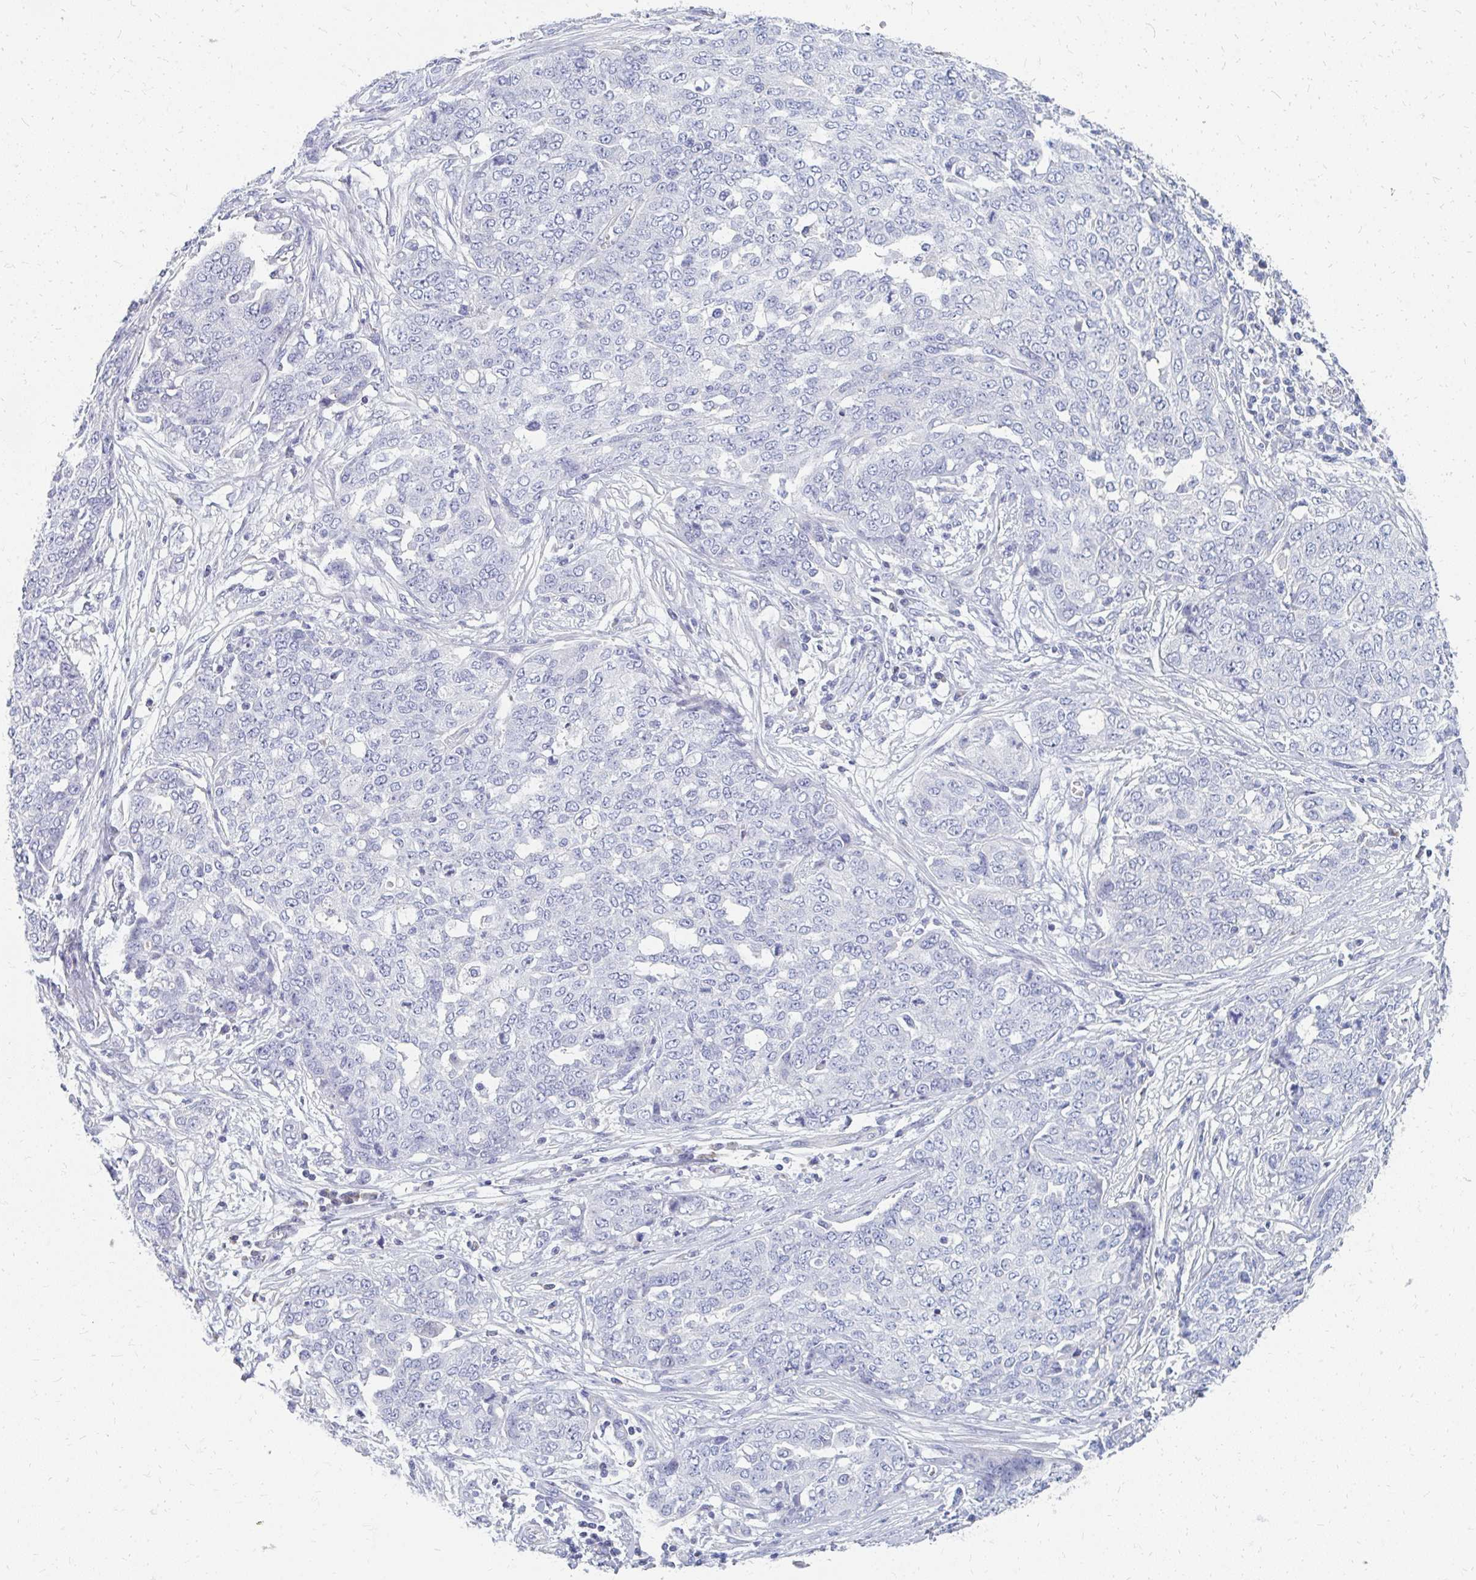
{"staining": {"intensity": "negative", "quantity": "none", "location": "none"}, "tissue": "ovarian cancer", "cell_type": "Tumor cells", "image_type": "cancer", "snomed": [{"axis": "morphology", "description": "Cystadenocarcinoma, serous, NOS"}, {"axis": "topography", "description": "Soft tissue"}, {"axis": "topography", "description": "Ovary"}], "caption": "This is an immunohistochemistry (IHC) histopathology image of ovarian cancer. There is no expression in tumor cells.", "gene": "OR10V1", "patient": {"sex": "female", "age": 57}}